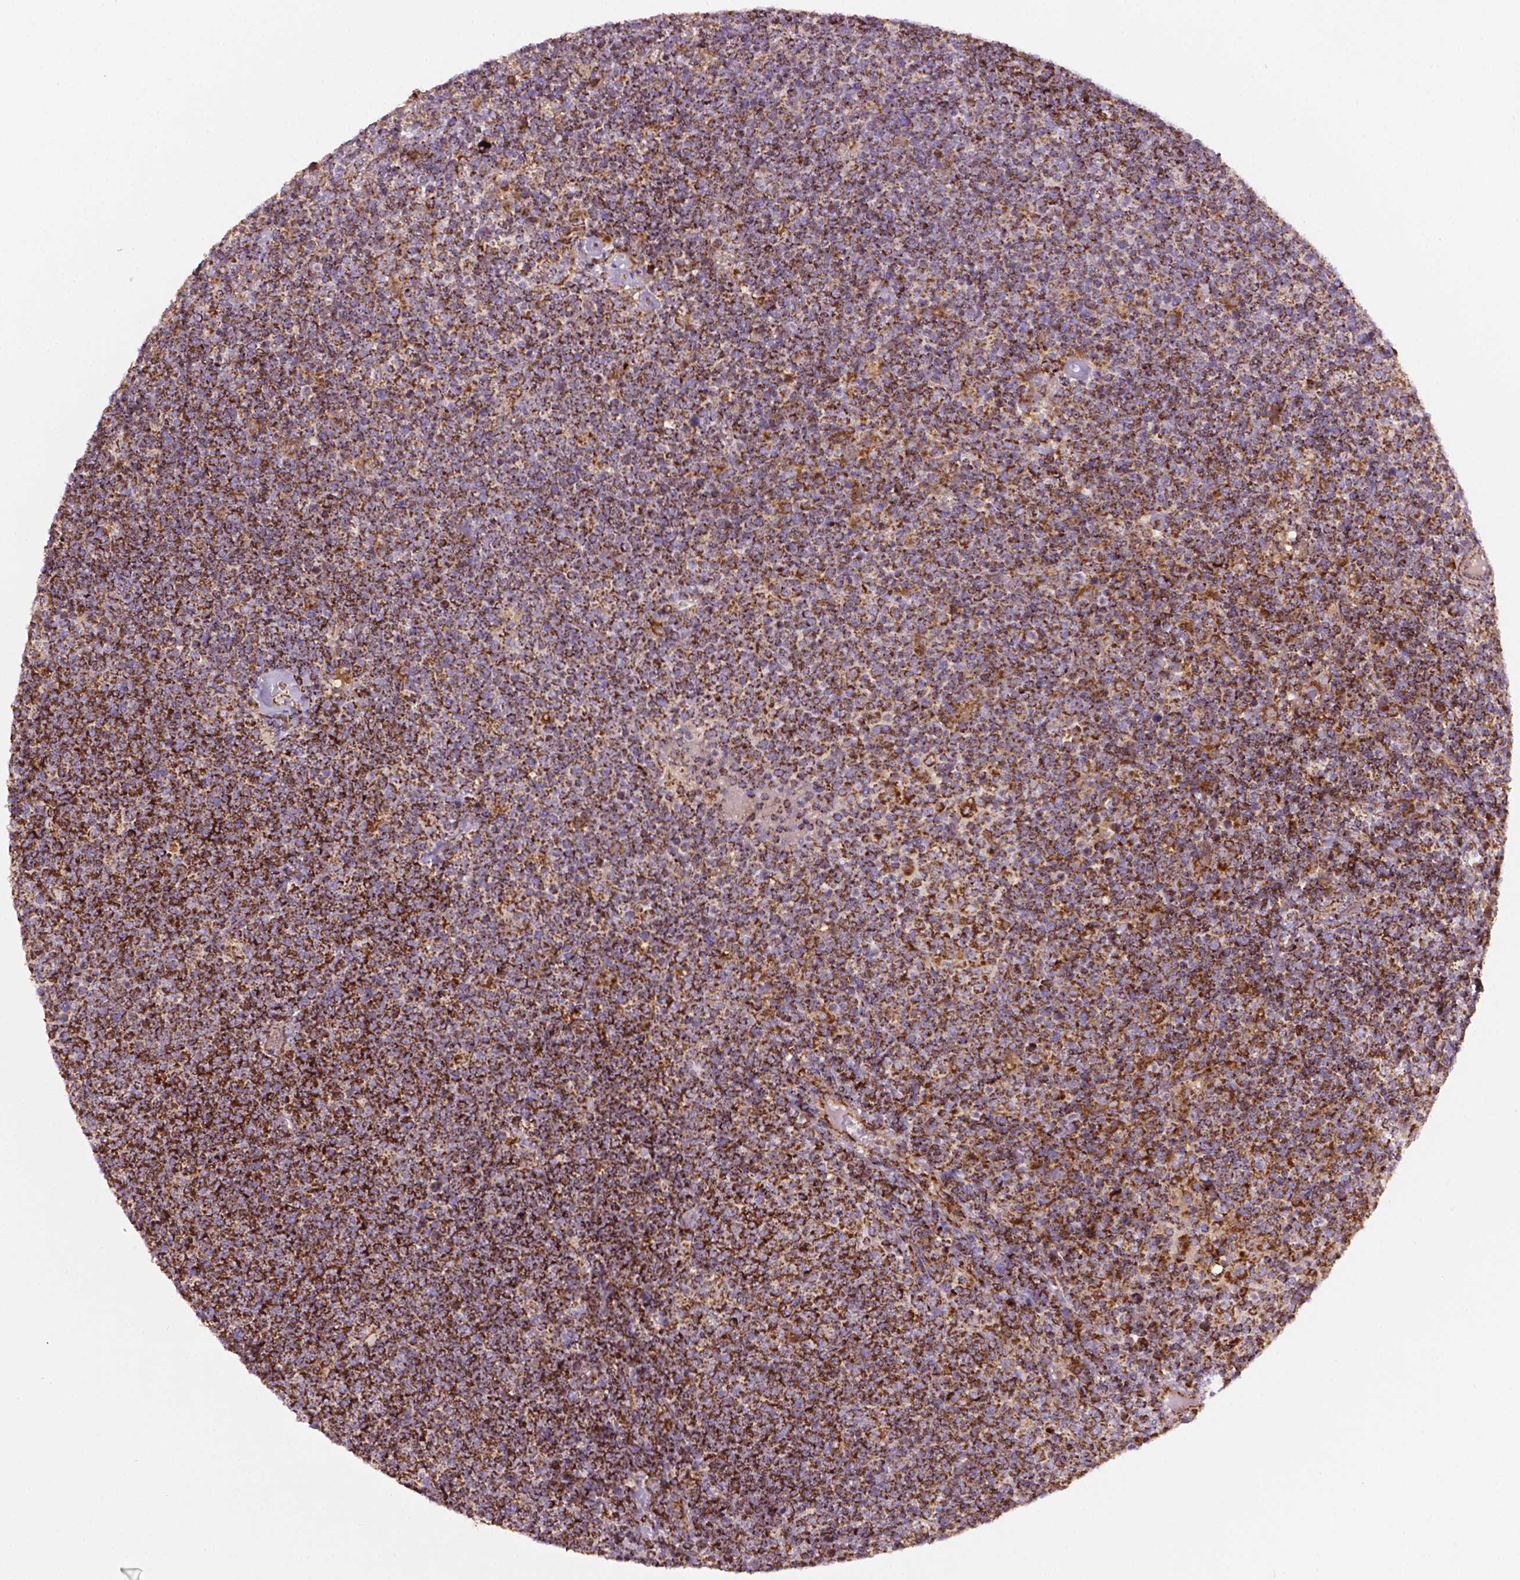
{"staining": {"intensity": "strong", "quantity": ">75%", "location": "cytoplasmic/membranous"}, "tissue": "lymphoma", "cell_type": "Tumor cells", "image_type": "cancer", "snomed": [{"axis": "morphology", "description": "Malignant lymphoma, non-Hodgkin's type, High grade"}, {"axis": "topography", "description": "Lymph node"}], "caption": "Malignant lymphoma, non-Hodgkin's type (high-grade) stained with immunohistochemistry (IHC) shows strong cytoplasmic/membranous positivity in approximately >75% of tumor cells. The staining is performed using DAB brown chromogen to label protein expression. The nuclei are counter-stained blue using hematoxylin.", "gene": "ILVBL", "patient": {"sex": "male", "age": 61}}